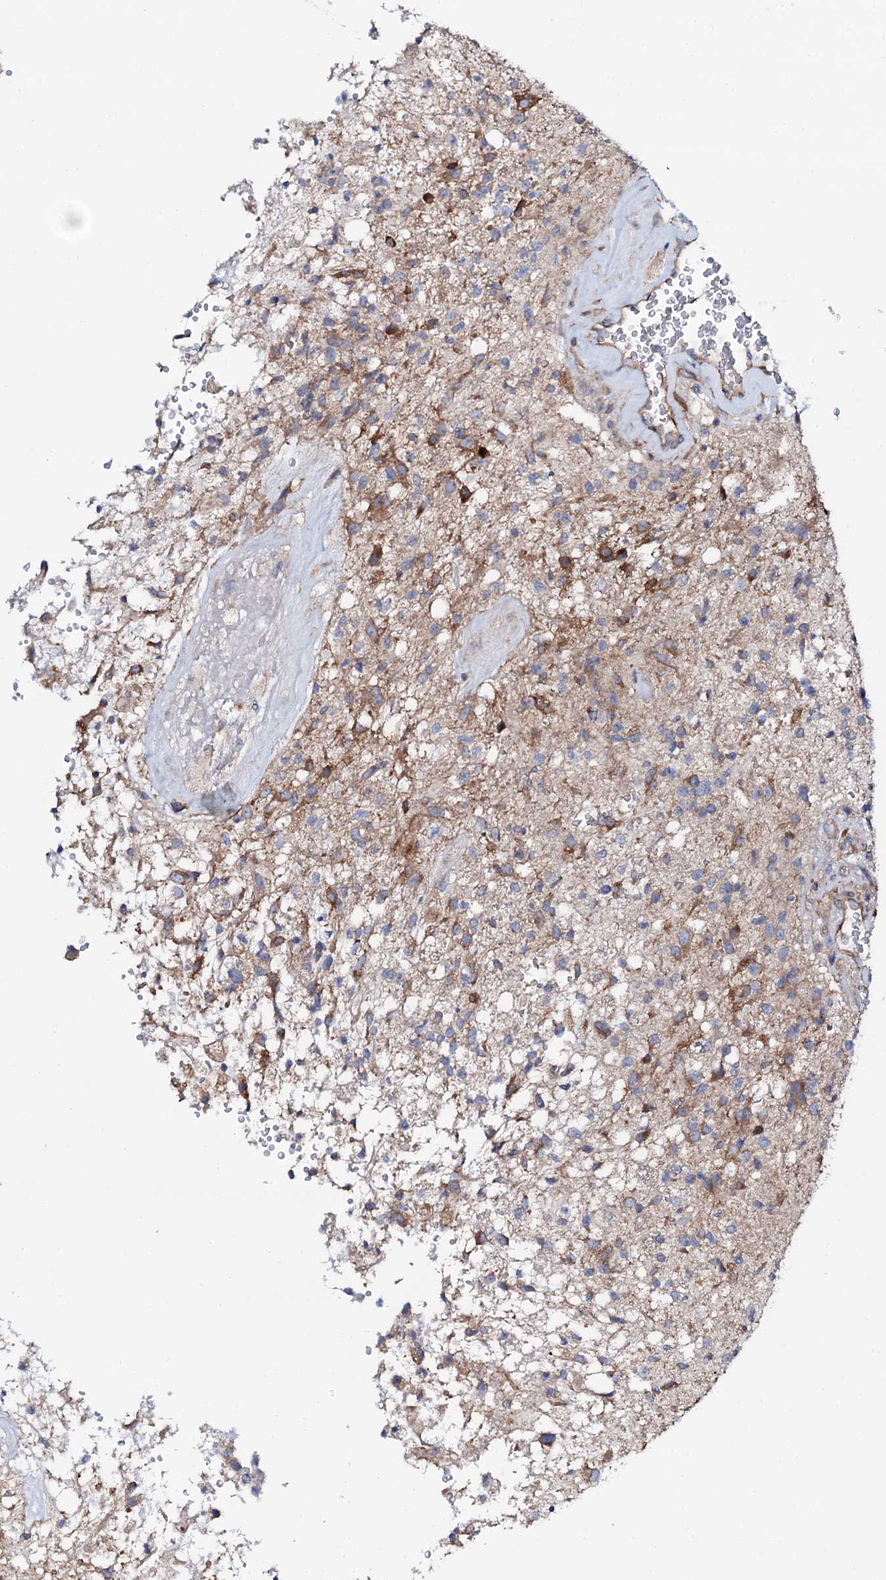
{"staining": {"intensity": "moderate", "quantity": "<25%", "location": "cytoplasmic/membranous"}, "tissue": "glioma", "cell_type": "Tumor cells", "image_type": "cancer", "snomed": [{"axis": "morphology", "description": "Glioma, malignant, High grade"}, {"axis": "topography", "description": "Brain"}], "caption": "About <25% of tumor cells in glioma show moderate cytoplasmic/membranous protein expression as visualized by brown immunohistochemical staining.", "gene": "STARD13", "patient": {"sex": "male", "age": 56}}